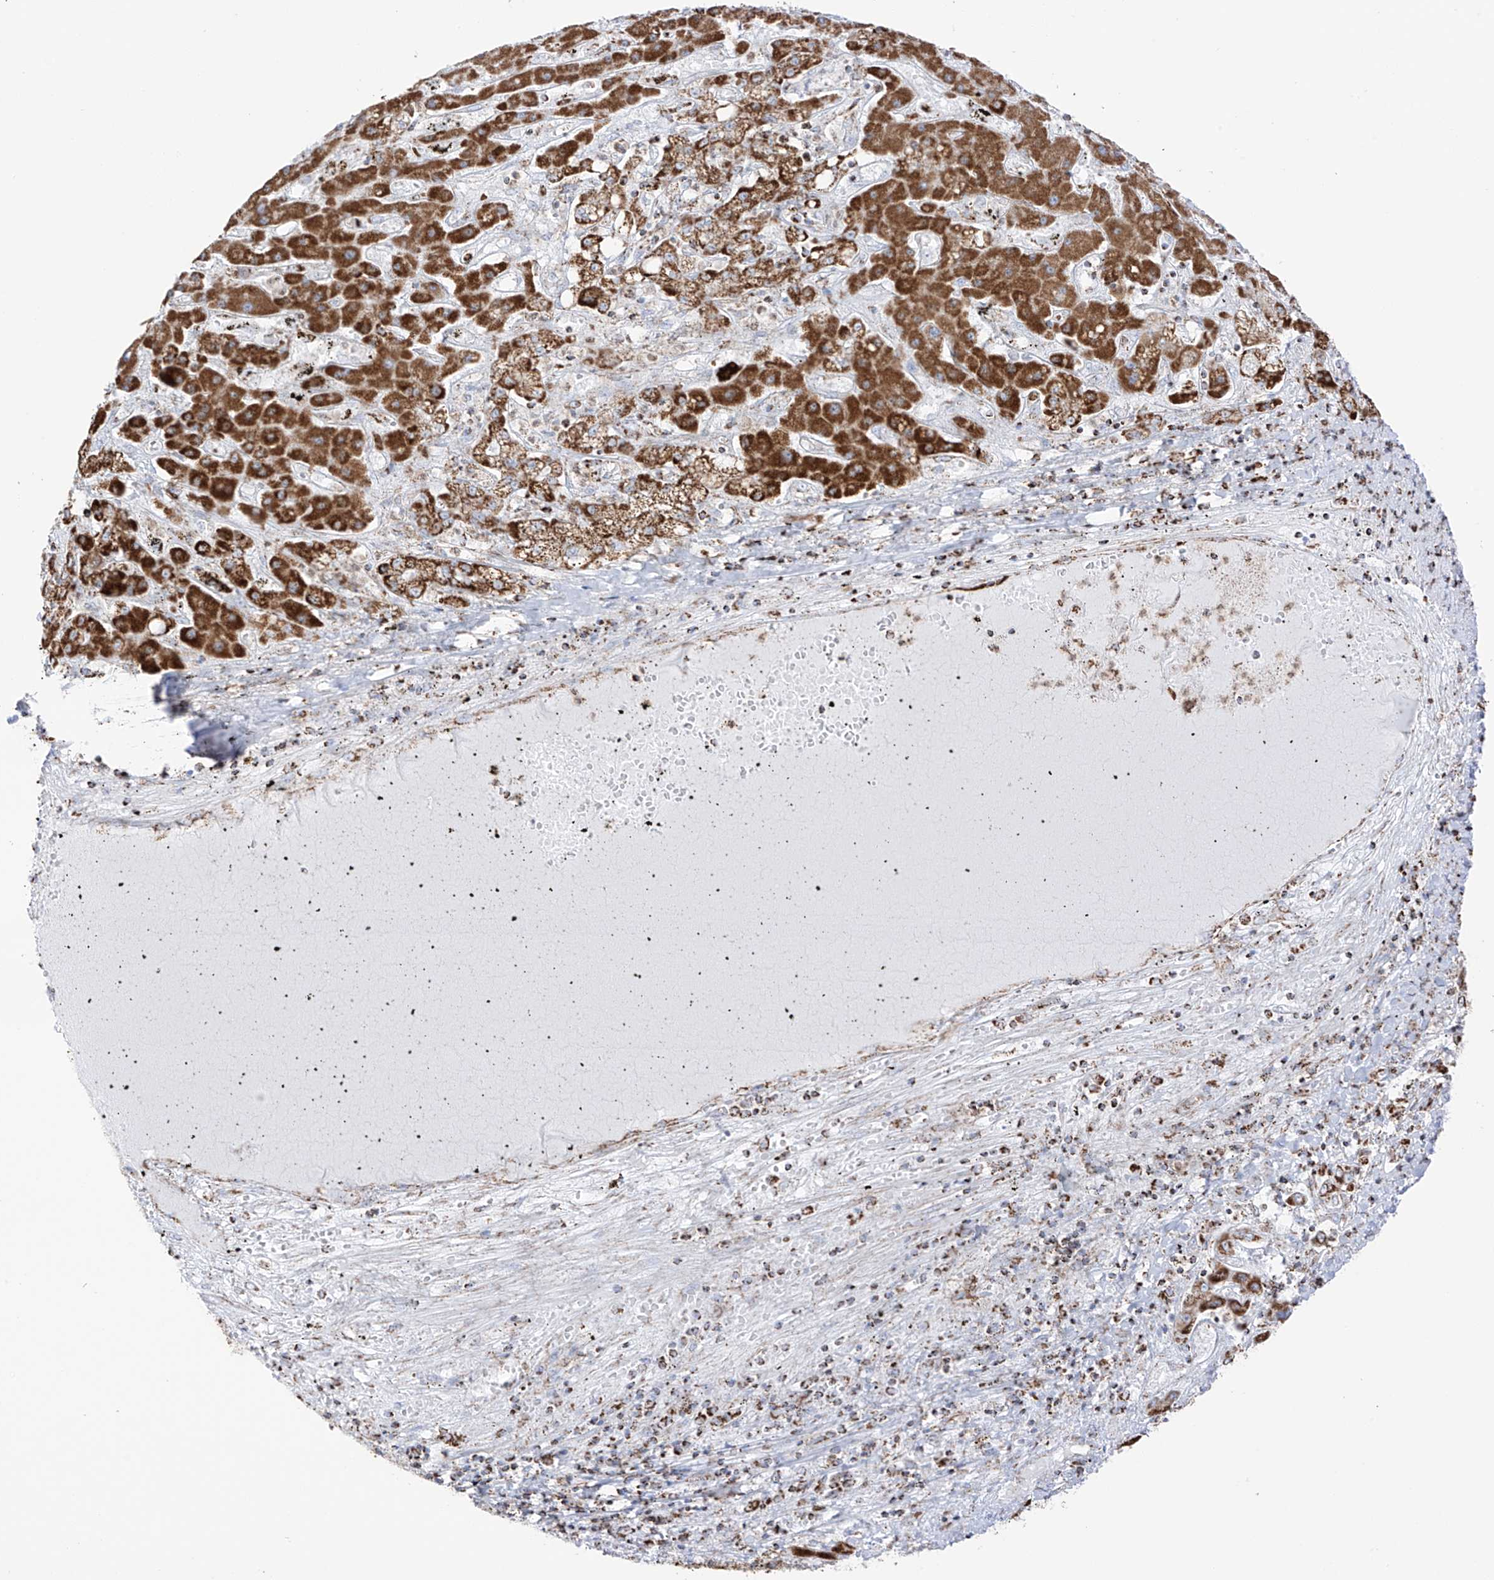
{"staining": {"intensity": "strong", "quantity": ">75%", "location": "cytoplasmic/membranous"}, "tissue": "liver cancer", "cell_type": "Tumor cells", "image_type": "cancer", "snomed": [{"axis": "morphology", "description": "Cholangiocarcinoma"}, {"axis": "topography", "description": "Liver"}], "caption": "This histopathology image demonstrates cholangiocarcinoma (liver) stained with immunohistochemistry (IHC) to label a protein in brown. The cytoplasmic/membranous of tumor cells show strong positivity for the protein. Nuclei are counter-stained blue.", "gene": "XKR3", "patient": {"sex": "male", "age": 67}}